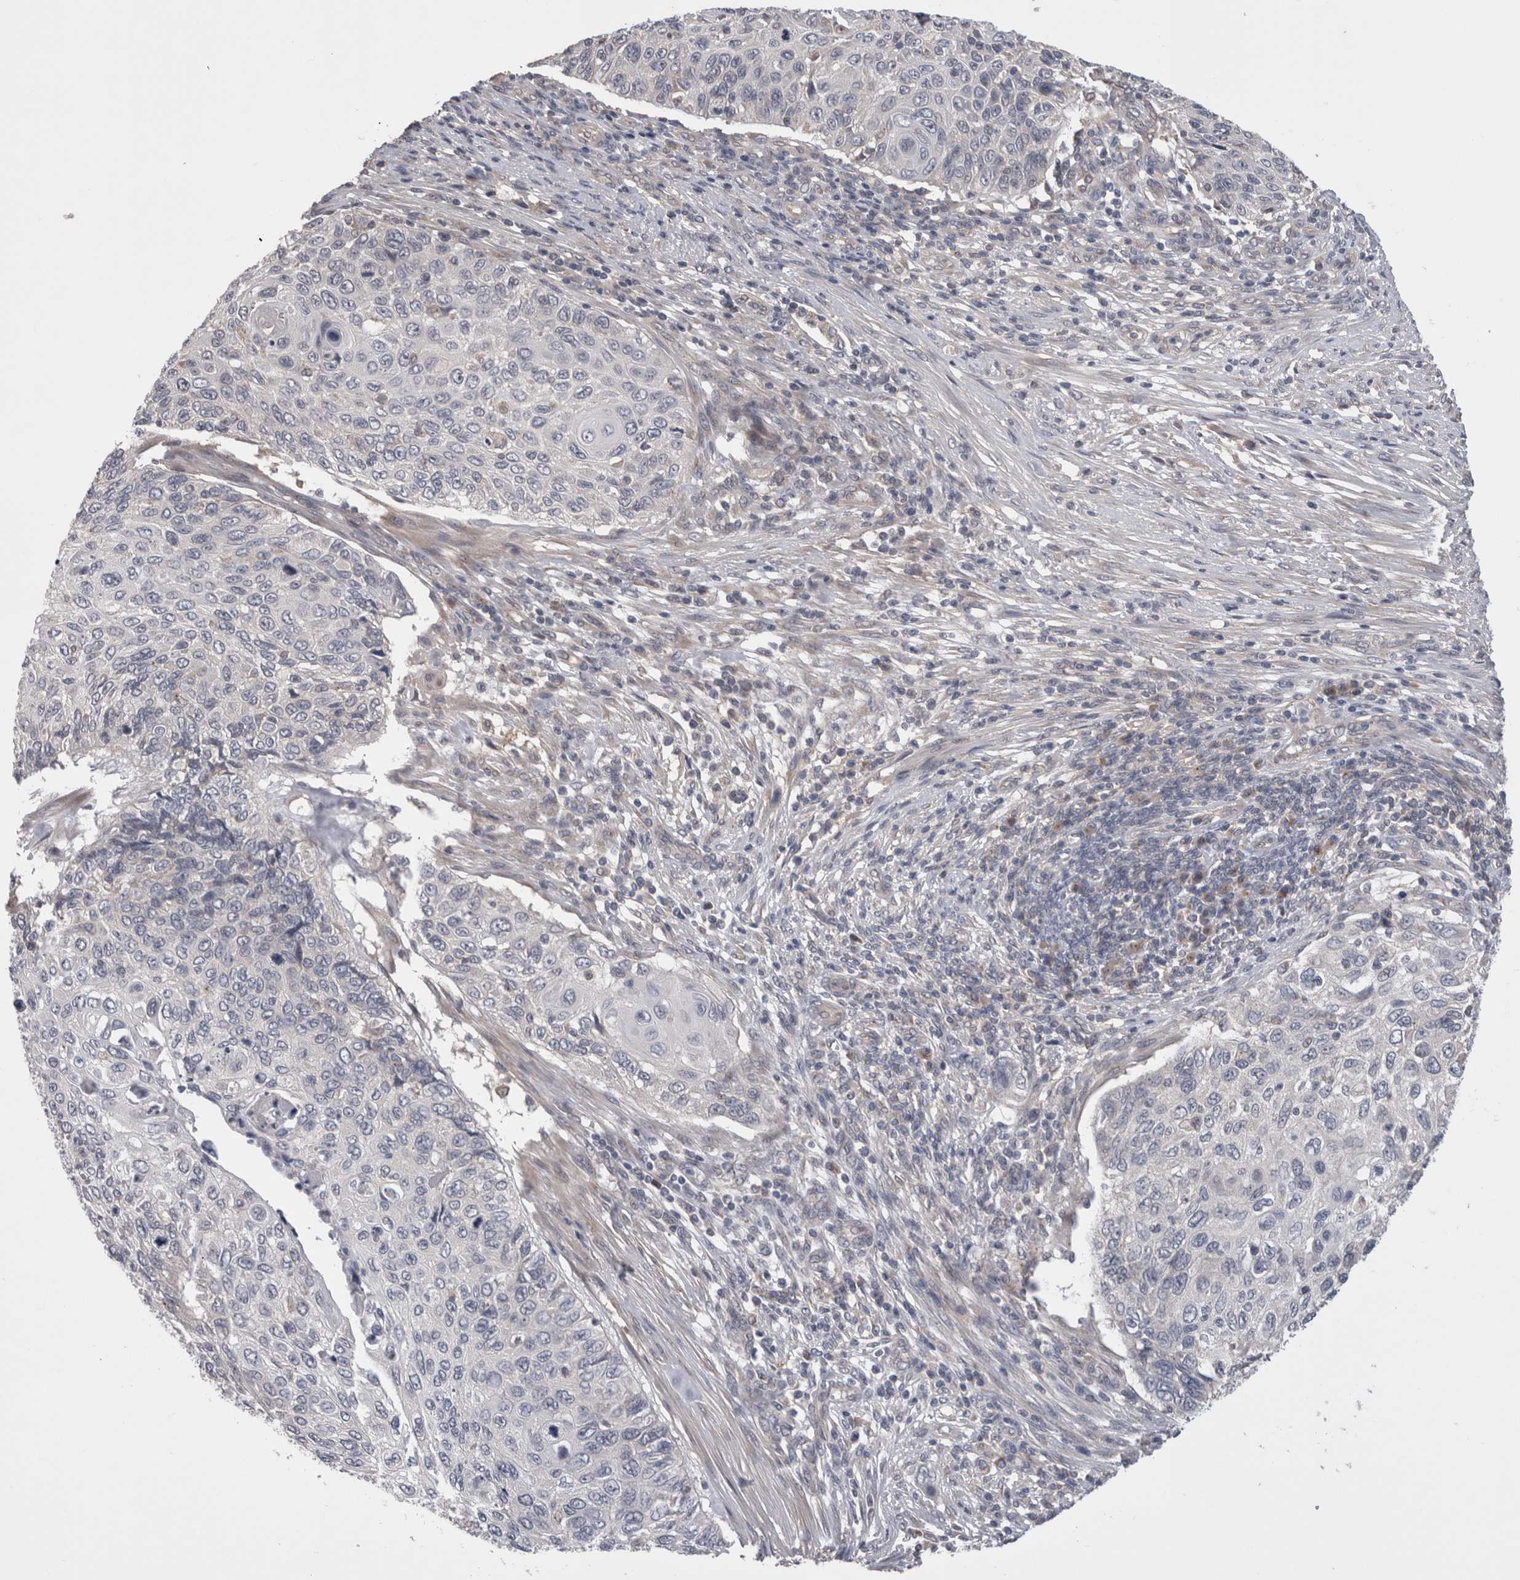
{"staining": {"intensity": "negative", "quantity": "none", "location": "none"}, "tissue": "cervical cancer", "cell_type": "Tumor cells", "image_type": "cancer", "snomed": [{"axis": "morphology", "description": "Squamous cell carcinoma, NOS"}, {"axis": "topography", "description": "Cervix"}], "caption": "IHC histopathology image of cervical cancer (squamous cell carcinoma) stained for a protein (brown), which displays no positivity in tumor cells.", "gene": "DCTN6", "patient": {"sex": "female", "age": 70}}